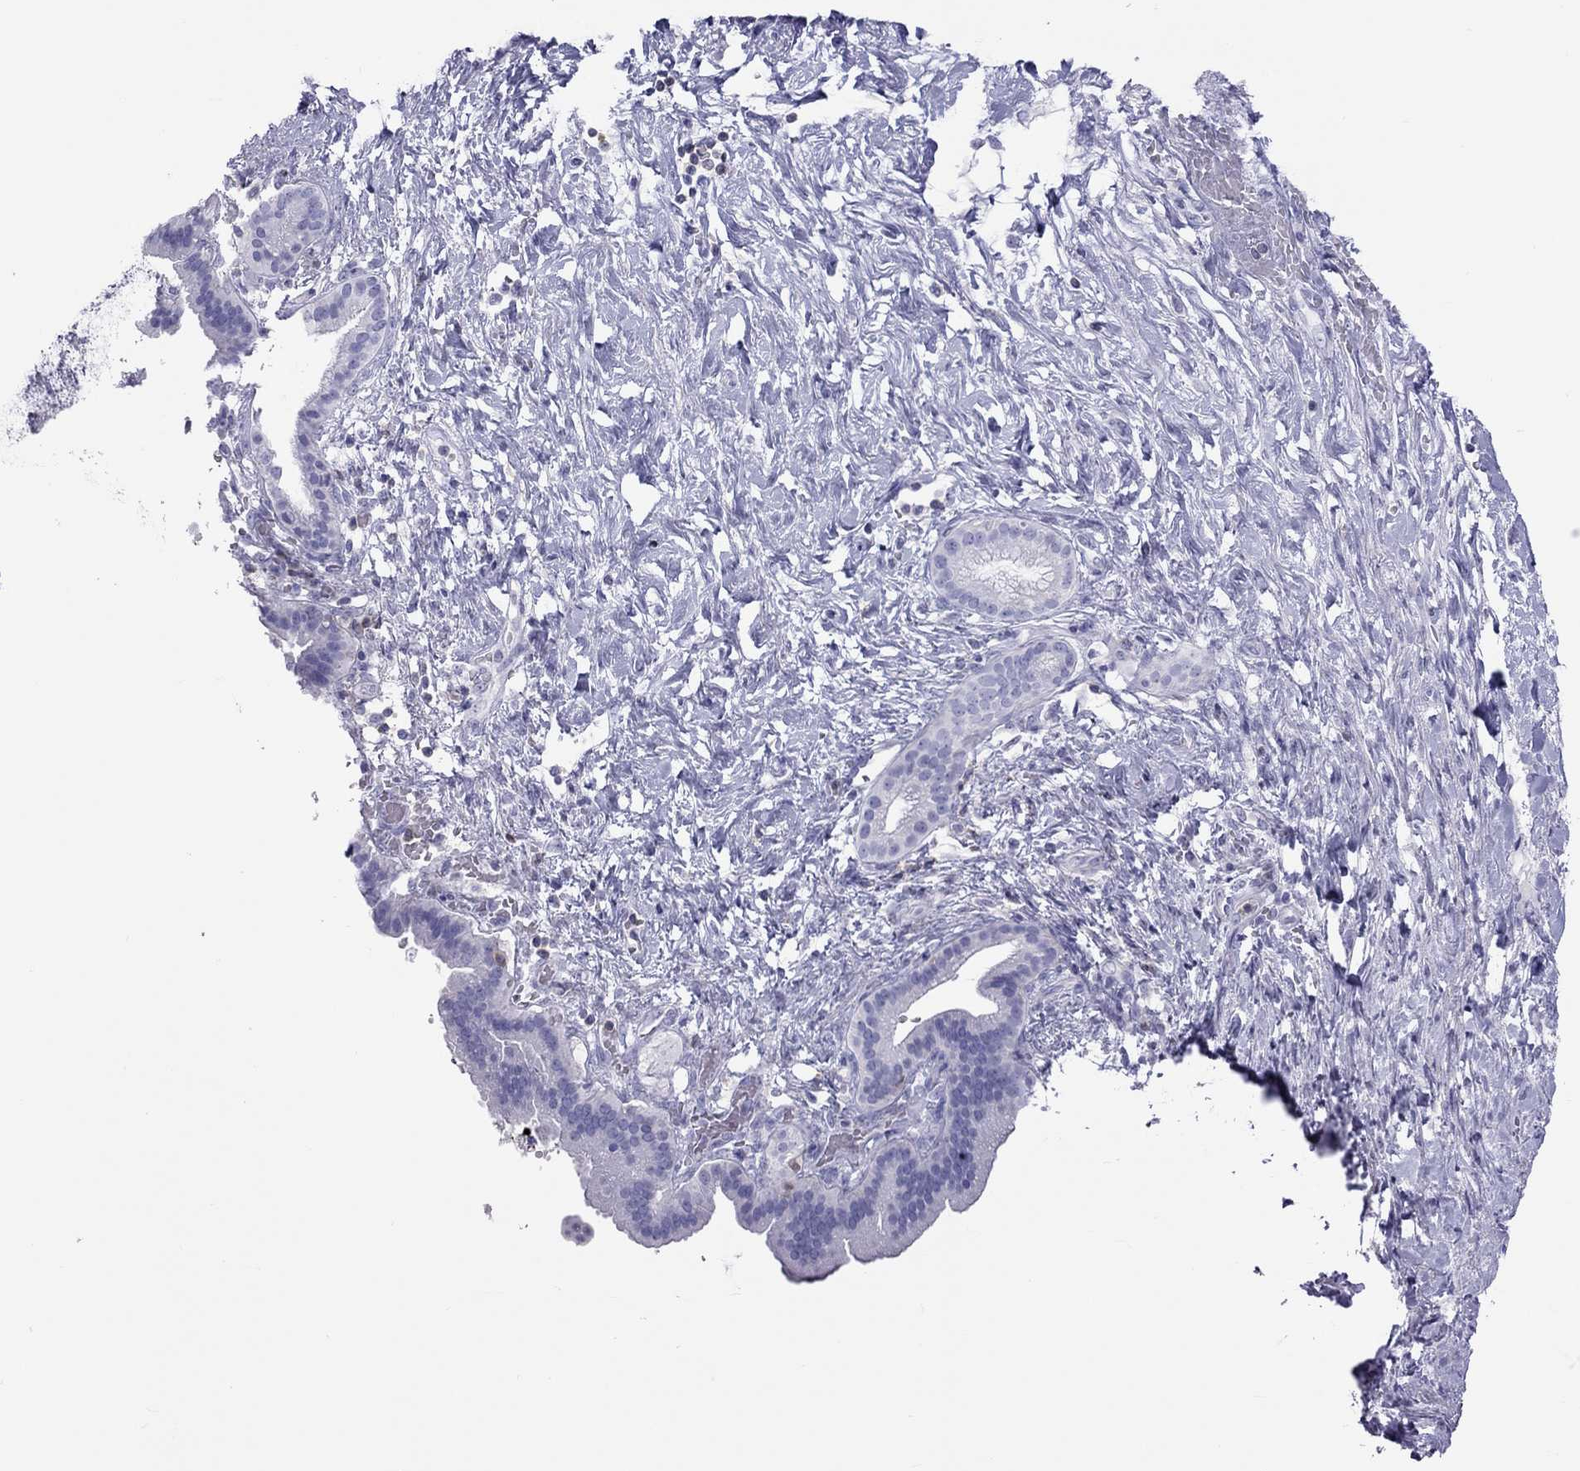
{"staining": {"intensity": "negative", "quantity": "none", "location": "none"}, "tissue": "pancreatic cancer", "cell_type": "Tumor cells", "image_type": "cancer", "snomed": [{"axis": "morphology", "description": "Adenocarcinoma, NOS"}, {"axis": "topography", "description": "Pancreas"}], "caption": "Tumor cells show no significant positivity in pancreatic adenocarcinoma.", "gene": "STAG3", "patient": {"sex": "male", "age": 44}}